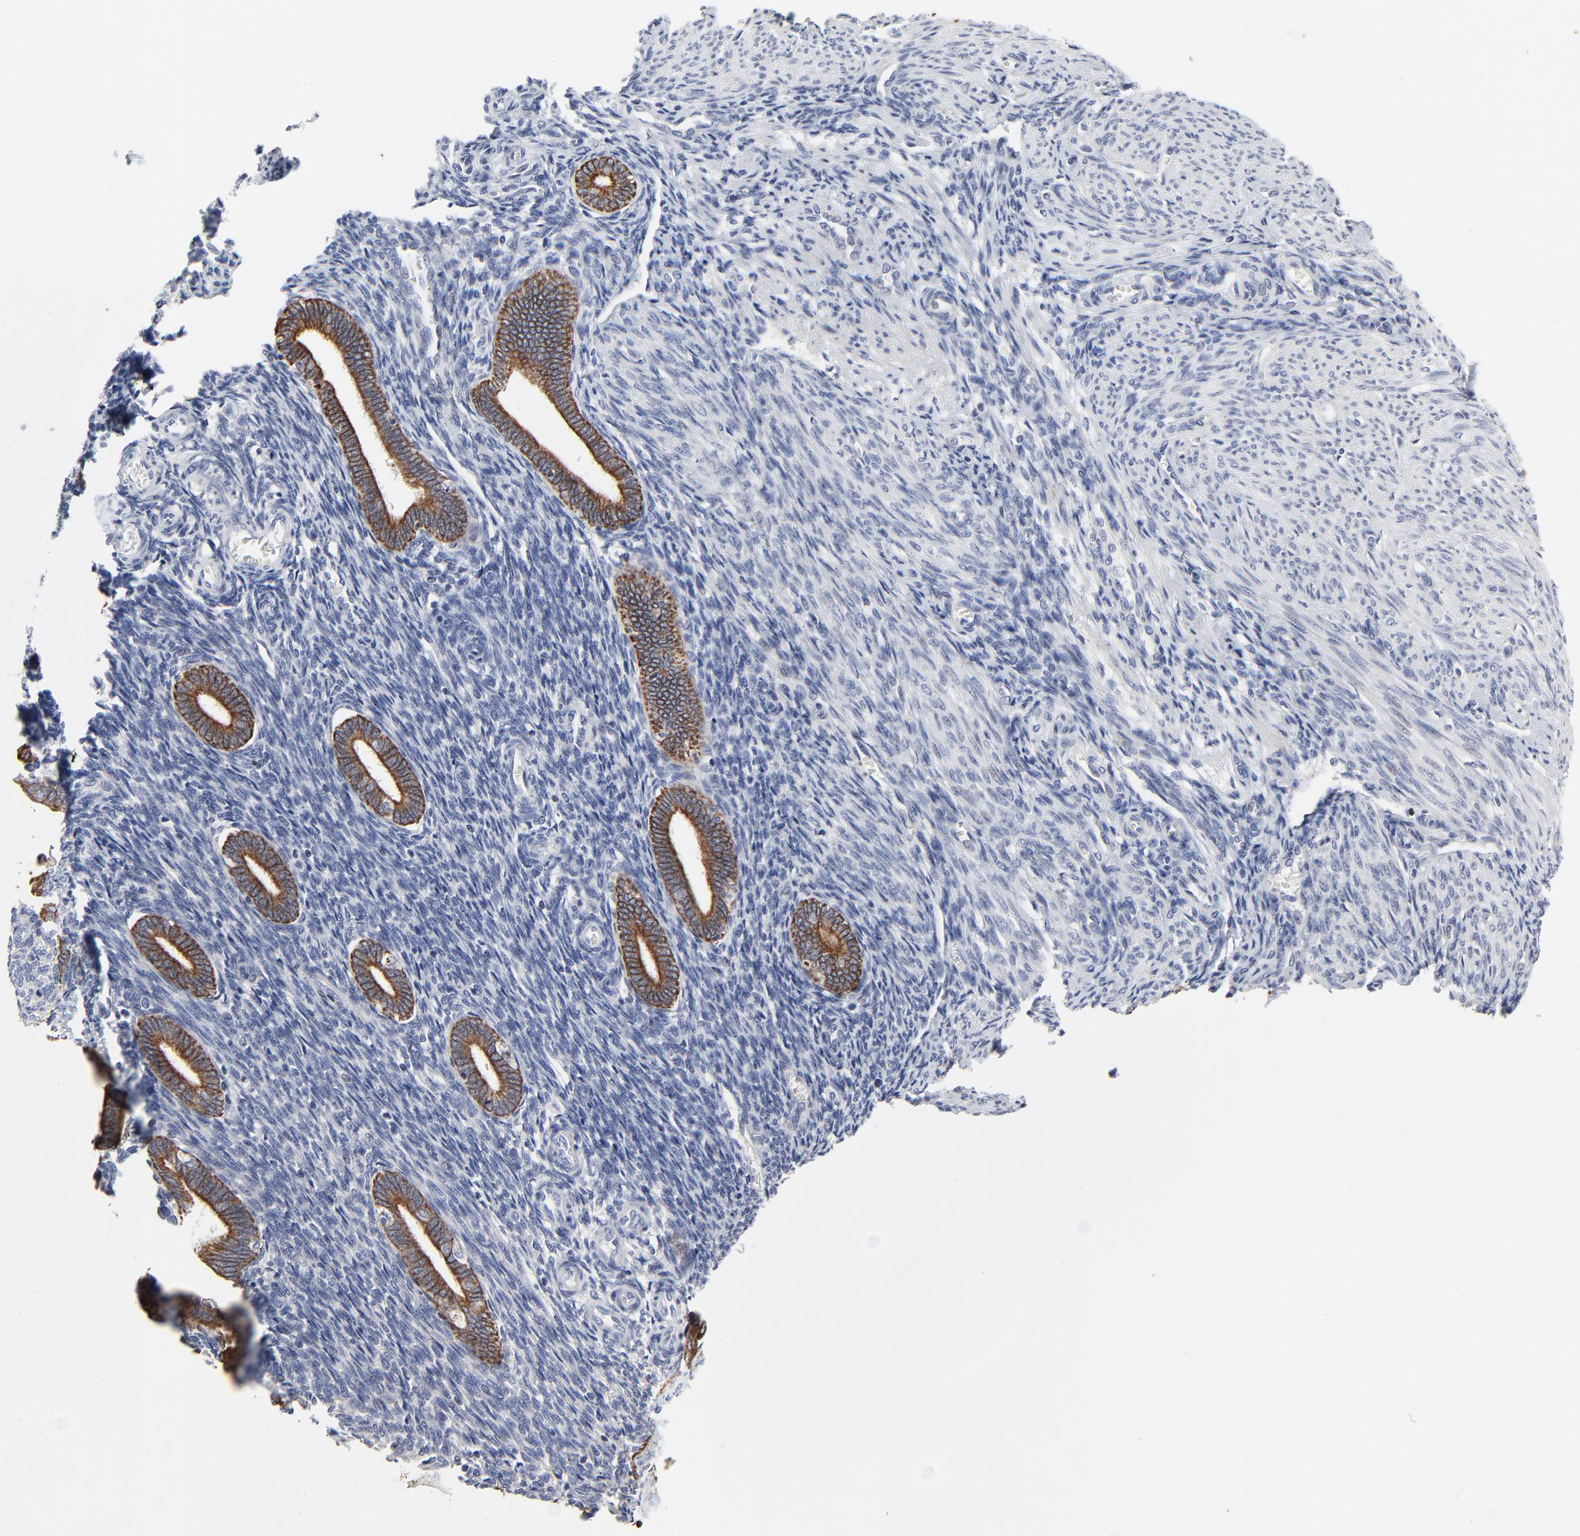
{"staining": {"intensity": "negative", "quantity": "none", "location": "none"}, "tissue": "endometrium", "cell_type": "Cells in endometrial stroma", "image_type": "normal", "snomed": [{"axis": "morphology", "description": "Normal tissue, NOS"}, {"axis": "topography", "description": "Endometrium"}], "caption": "There is no significant expression in cells in endometrial stroma of endometrium. (DAB (3,3'-diaminobenzidine) immunohistochemistry (IHC) with hematoxylin counter stain).", "gene": "LNX1", "patient": {"sex": "female", "age": 27}}